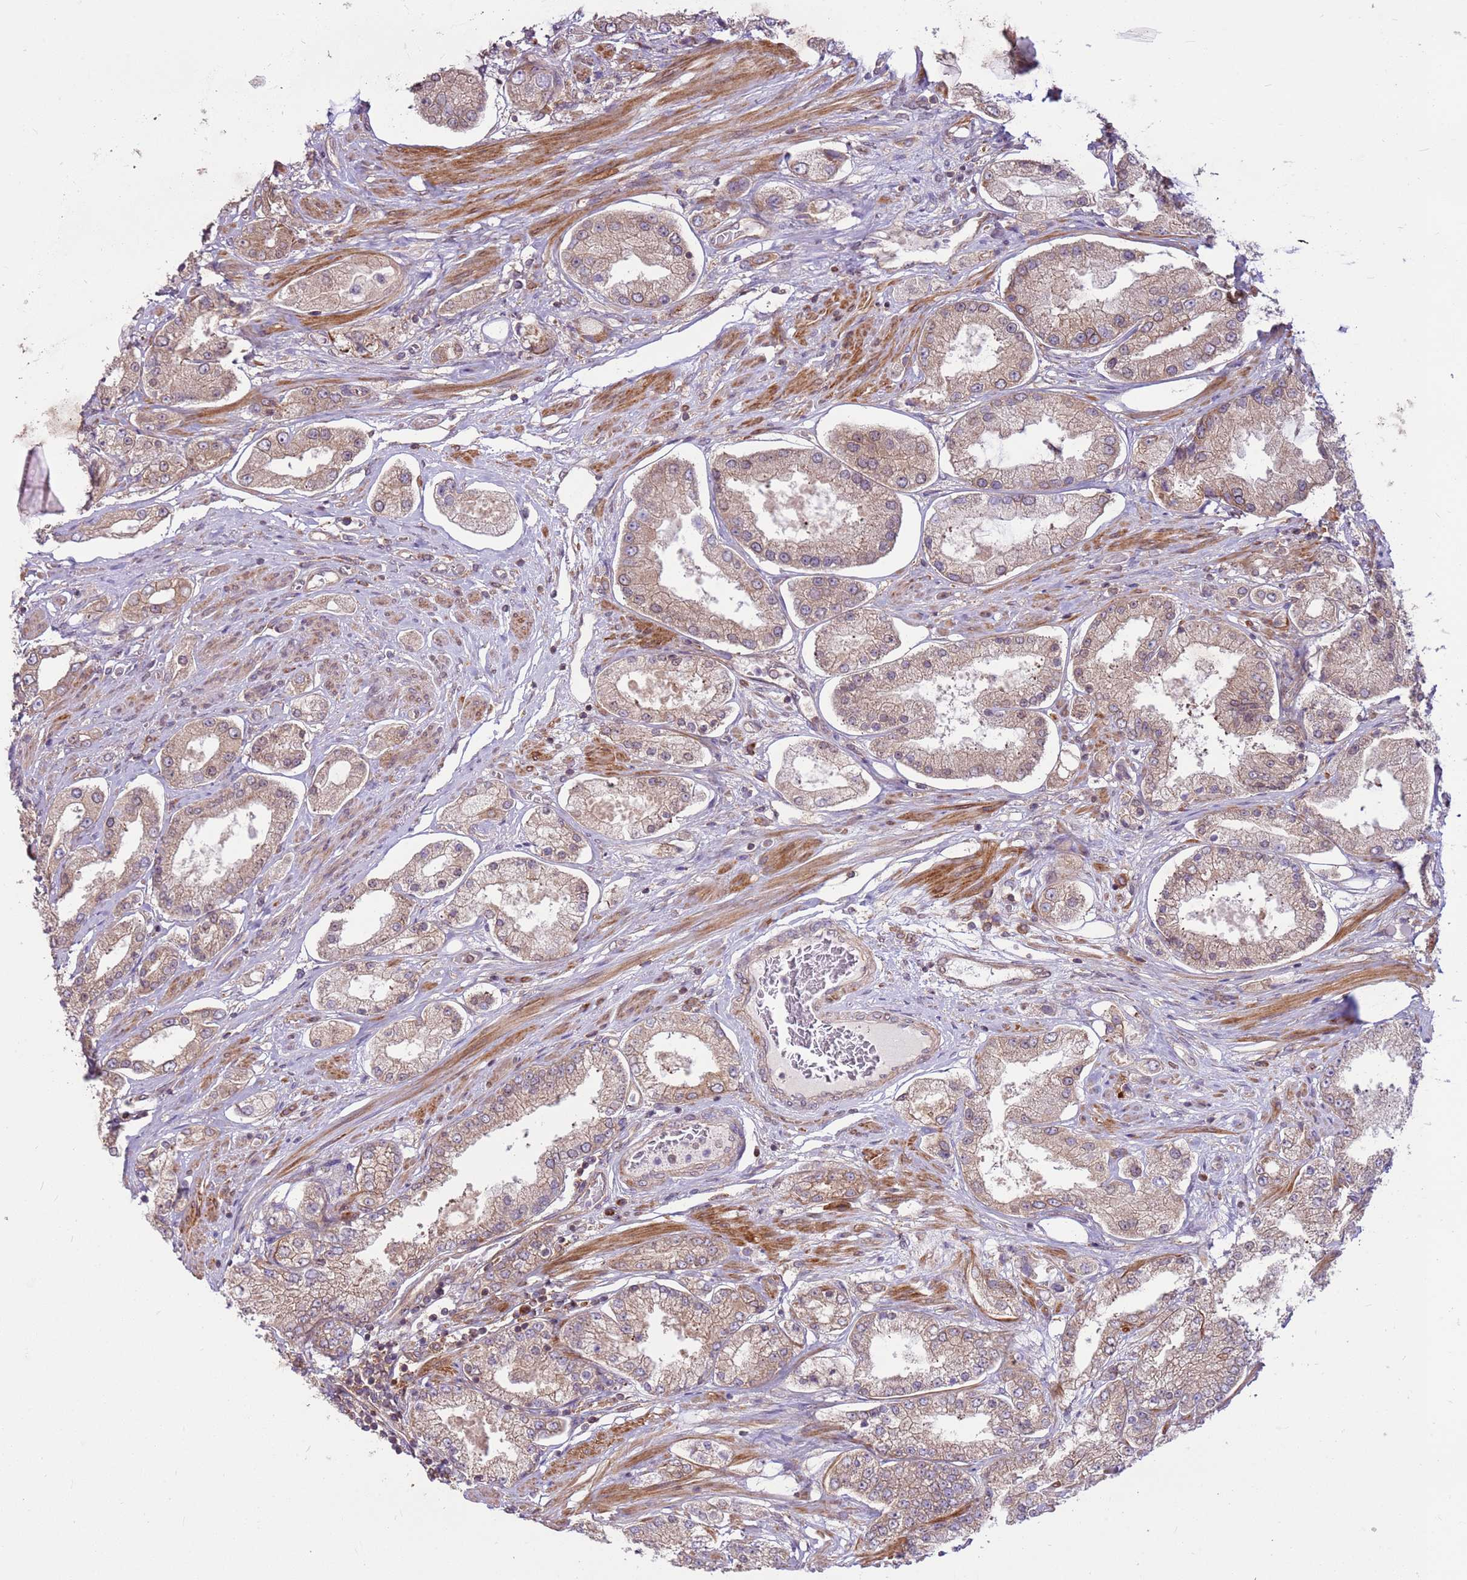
{"staining": {"intensity": "weak", "quantity": ">75%", "location": "cytoplasmic/membranous"}, "tissue": "prostate cancer", "cell_type": "Tumor cells", "image_type": "cancer", "snomed": [{"axis": "morphology", "description": "Adenocarcinoma, High grade"}, {"axis": "topography", "description": "Prostate"}], "caption": "IHC of prostate cancer (adenocarcinoma (high-grade)) reveals low levels of weak cytoplasmic/membranous expression in about >75% of tumor cells. The protein of interest is stained brown, and the nuclei are stained in blue (DAB (3,3'-diaminobenzidine) IHC with brightfield microscopy, high magnification).", "gene": "DDX19B", "patient": {"sex": "male", "age": 69}}